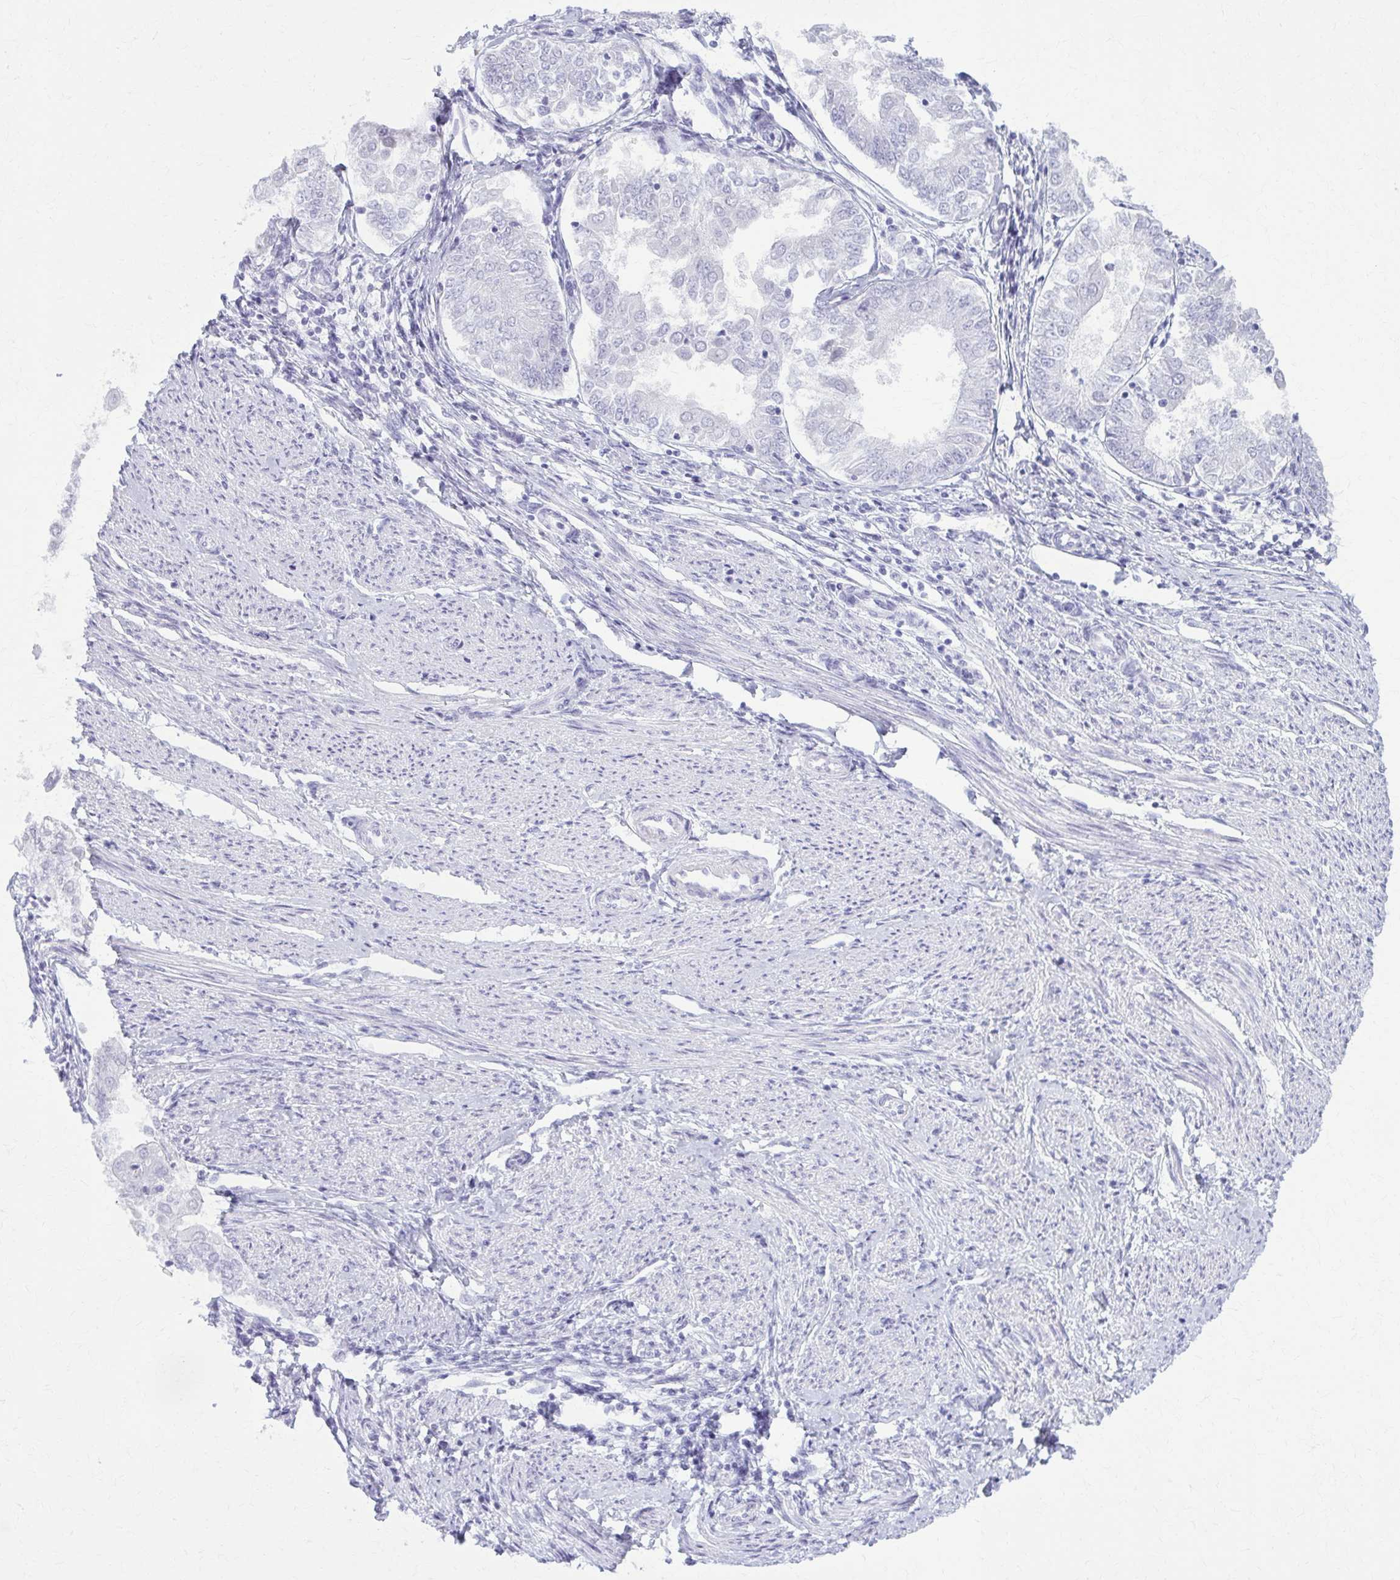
{"staining": {"intensity": "negative", "quantity": "none", "location": "none"}, "tissue": "endometrial cancer", "cell_type": "Tumor cells", "image_type": "cancer", "snomed": [{"axis": "morphology", "description": "Adenocarcinoma, NOS"}, {"axis": "topography", "description": "Endometrium"}], "caption": "An IHC histopathology image of endometrial cancer is shown. There is no staining in tumor cells of endometrial cancer. (Brightfield microscopy of DAB (3,3'-diaminobenzidine) immunohistochemistry at high magnification).", "gene": "KRT5", "patient": {"sex": "female", "age": 68}}